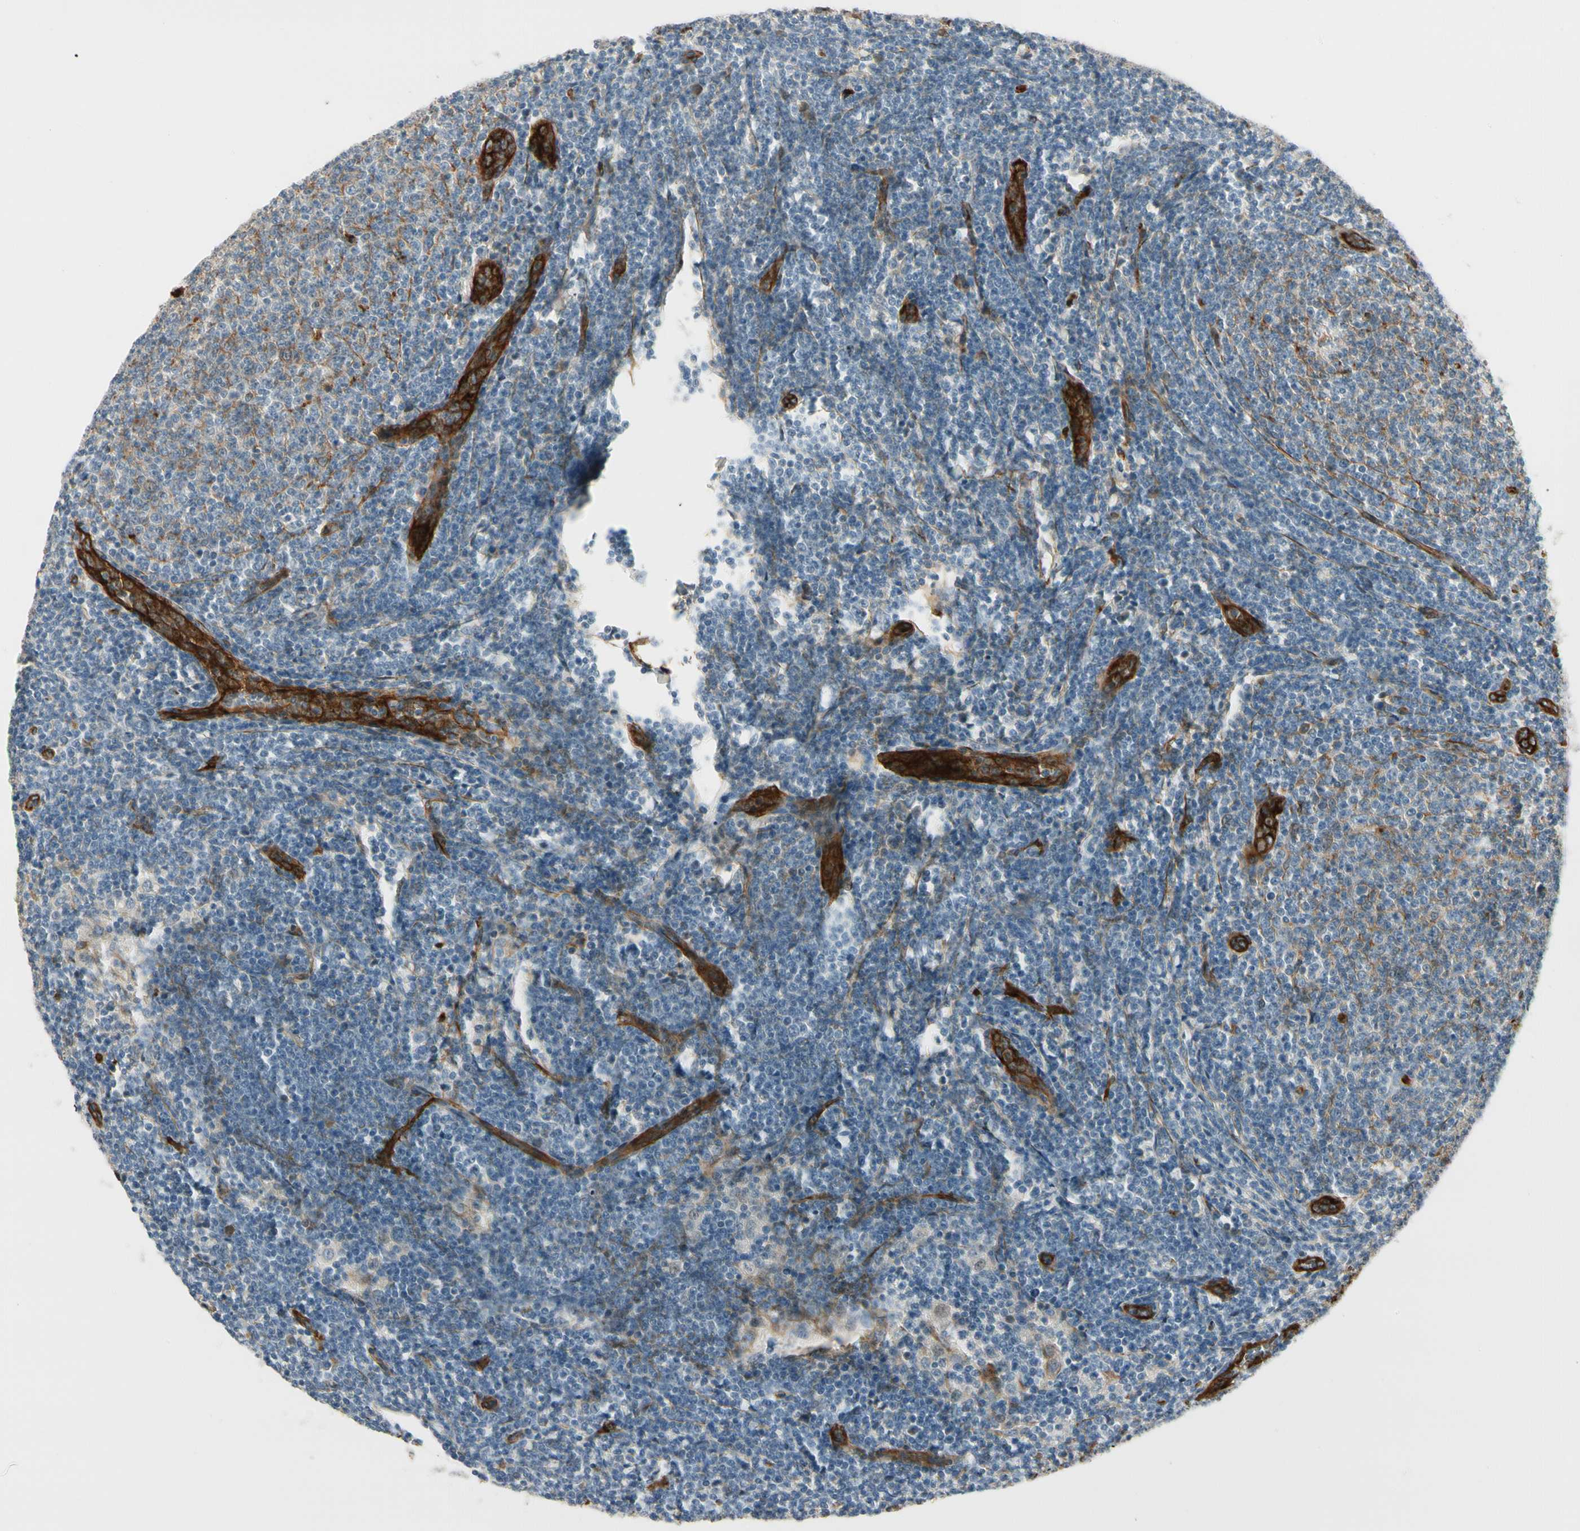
{"staining": {"intensity": "negative", "quantity": "none", "location": "none"}, "tissue": "lymphoma", "cell_type": "Tumor cells", "image_type": "cancer", "snomed": [{"axis": "morphology", "description": "Malignant lymphoma, non-Hodgkin's type, Low grade"}, {"axis": "topography", "description": "Lymph node"}], "caption": "Immunohistochemical staining of human malignant lymphoma, non-Hodgkin's type (low-grade) shows no significant staining in tumor cells.", "gene": "MCAM", "patient": {"sex": "male", "age": 66}}